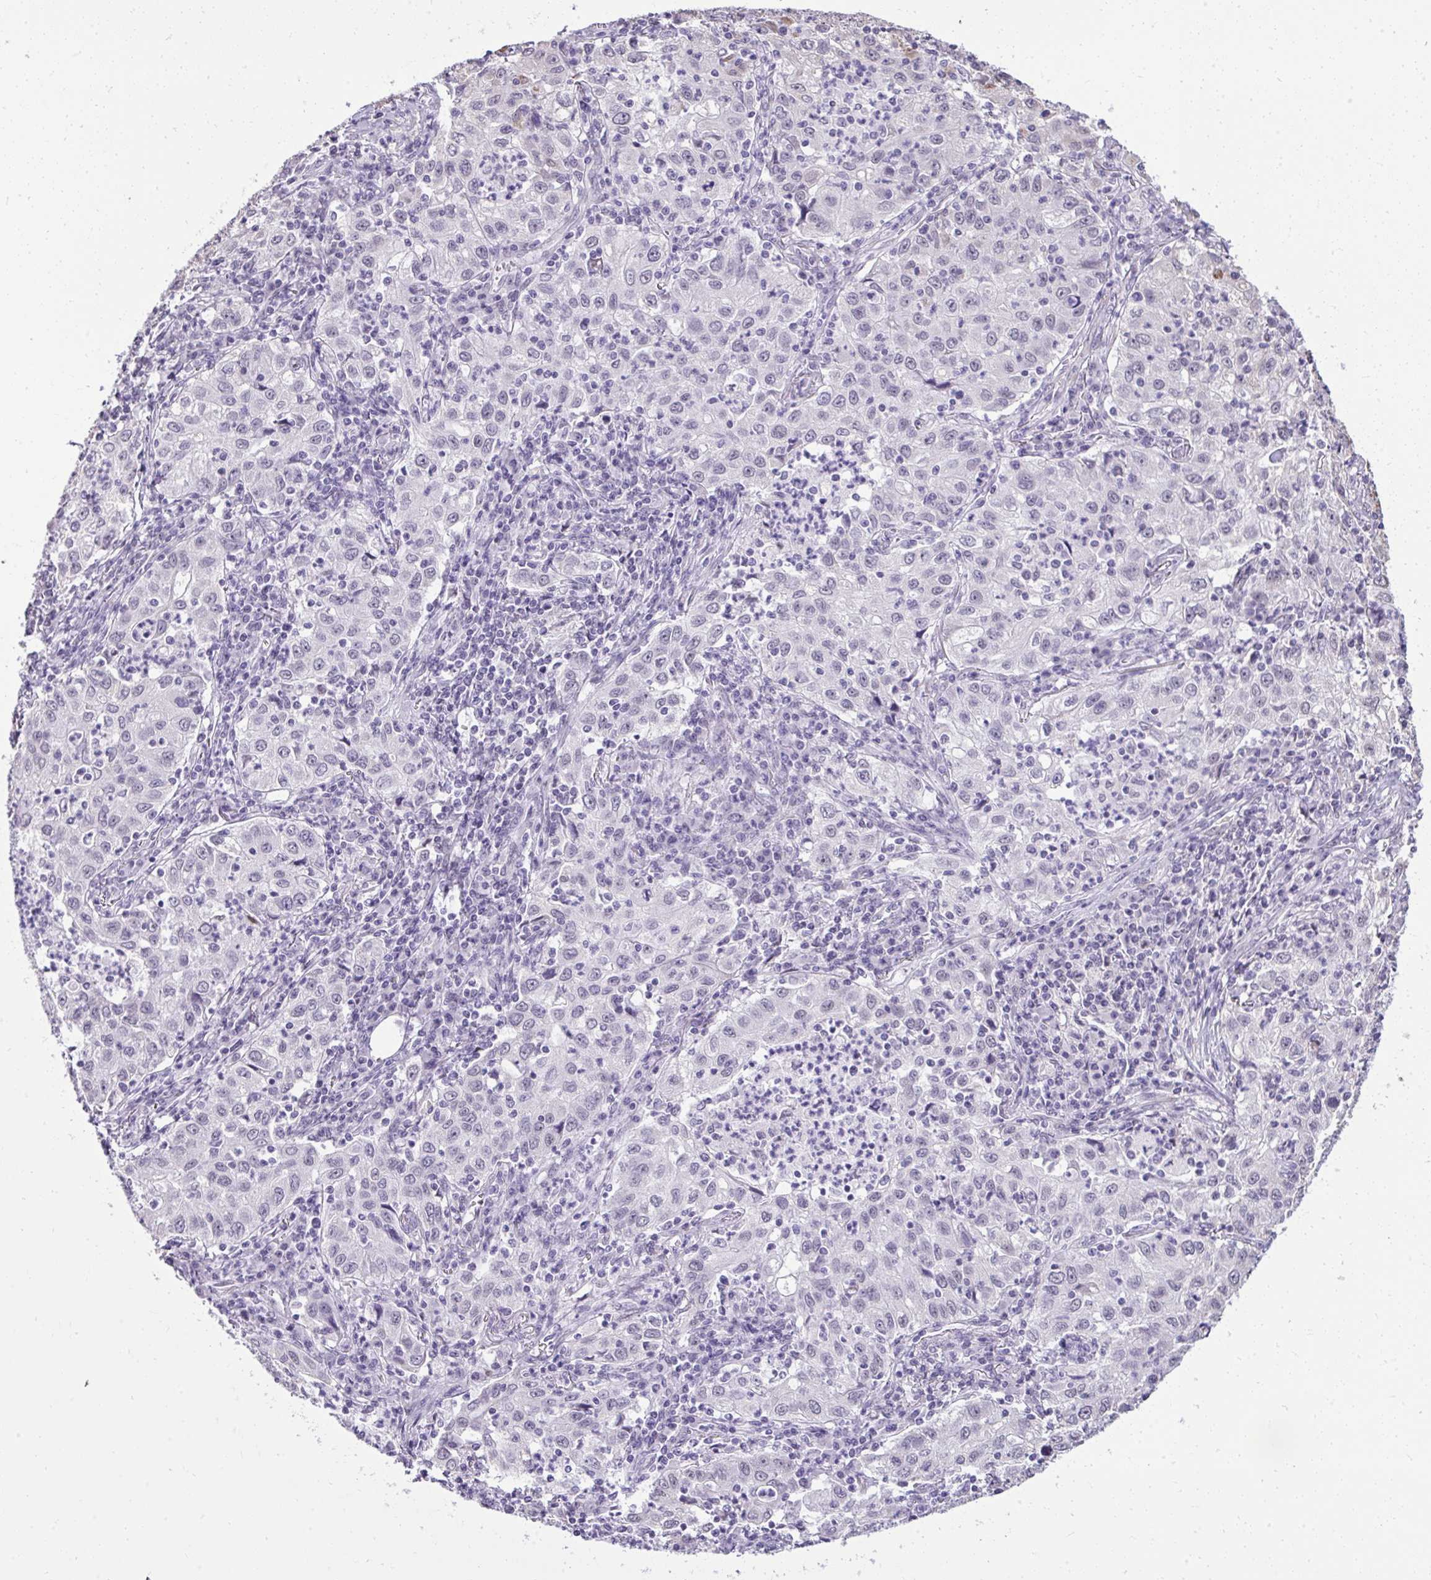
{"staining": {"intensity": "negative", "quantity": "none", "location": "none"}, "tissue": "lung cancer", "cell_type": "Tumor cells", "image_type": "cancer", "snomed": [{"axis": "morphology", "description": "Squamous cell carcinoma, NOS"}, {"axis": "topography", "description": "Lung"}], "caption": "Tumor cells are negative for brown protein staining in lung cancer (squamous cell carcinoma).", "gene": "NPPA", "patient": {"sex": "male", "age": 71}}